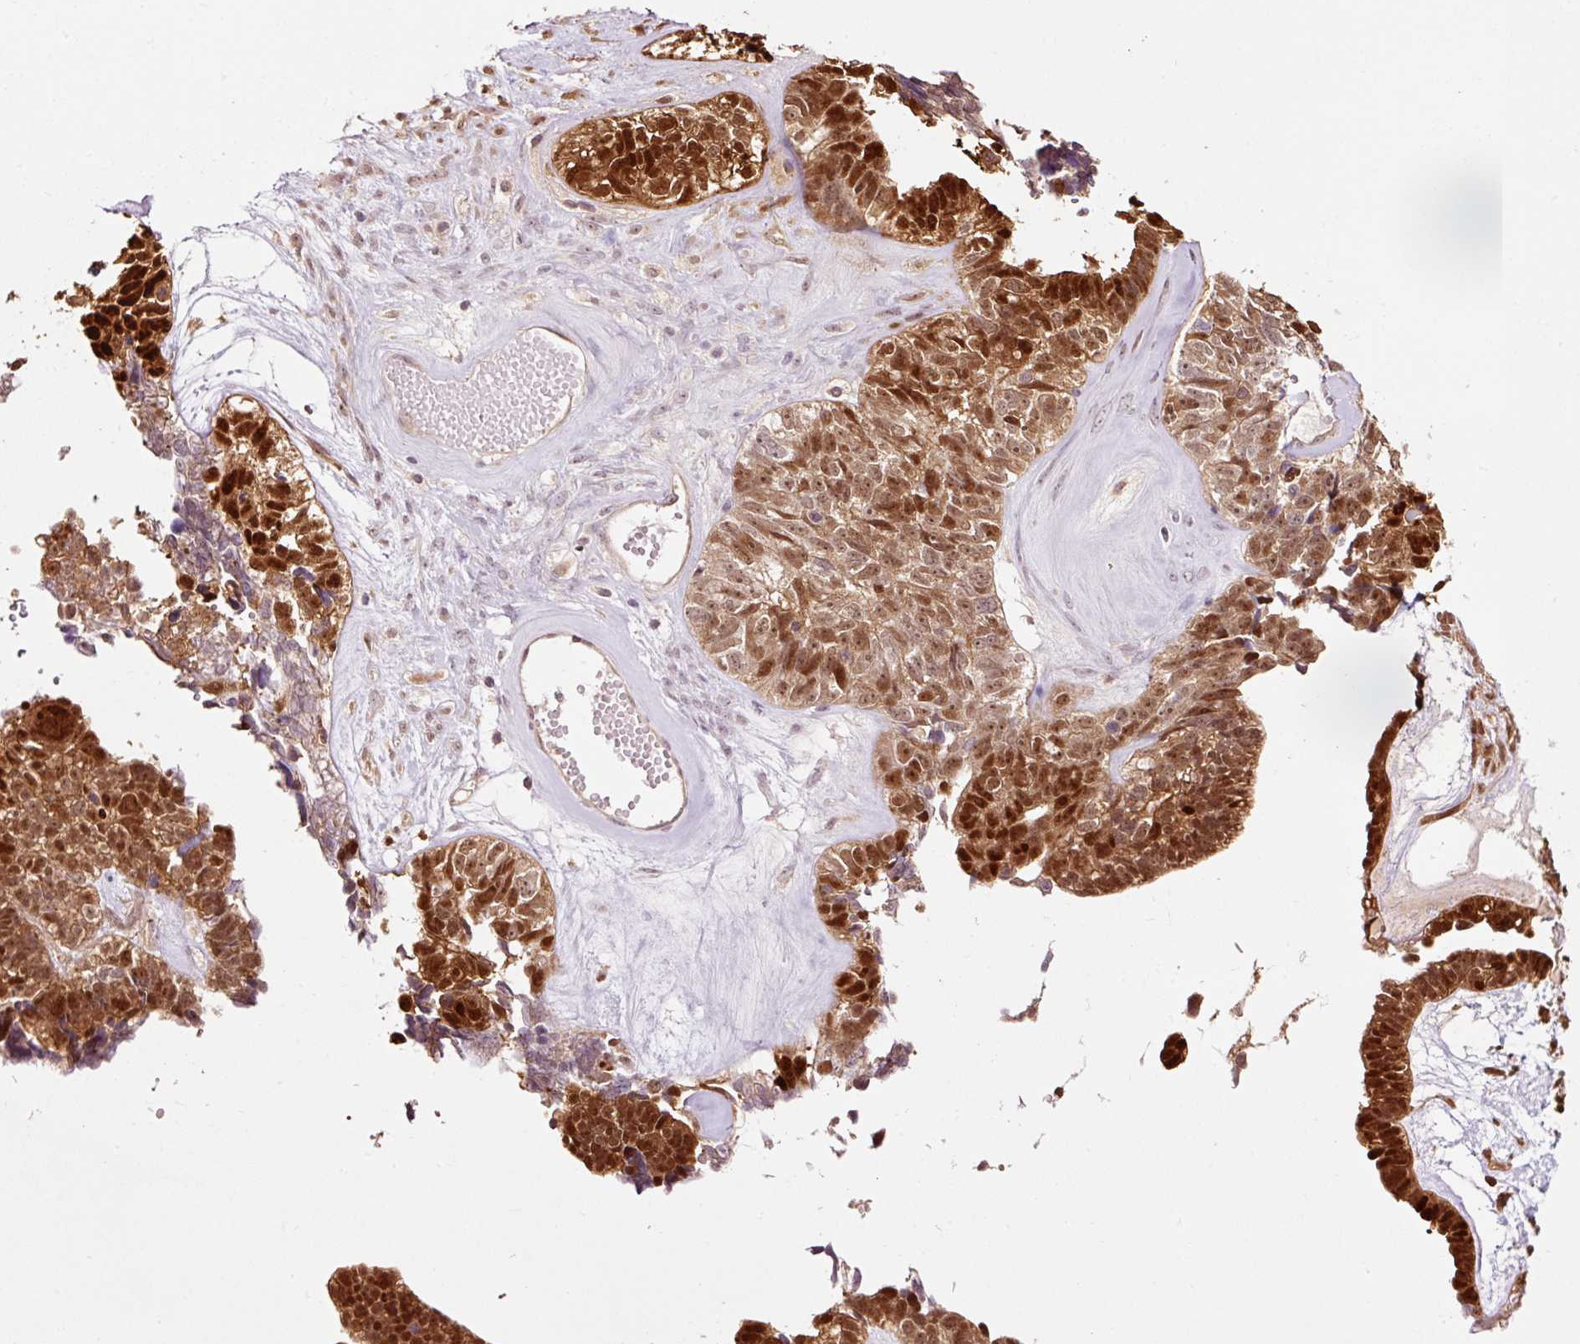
{"staining": {"intensity": "strong", "quantity": ">75%", "location": "cytoplasmic/membranous,nuclear"}, "tissue": "ovarian cancer", "cell_type": "Tumor cells", "image_type": "cancer", "snomed": [{"axis": "morphology", "description": "Cystadenocarcinoma, serous, NOS"}, {"axis": "topography", "description": "Ovary"}], "caption": "Protein positivity by IHC displays strong cytoplasmic/membranous and nuclear staining in approximately >75% of tumor cells in ovarian cancer (serous cystadenocarcinoma).", "gene": "FBXL14", "patient": {"sex": "female", "age": 79}}